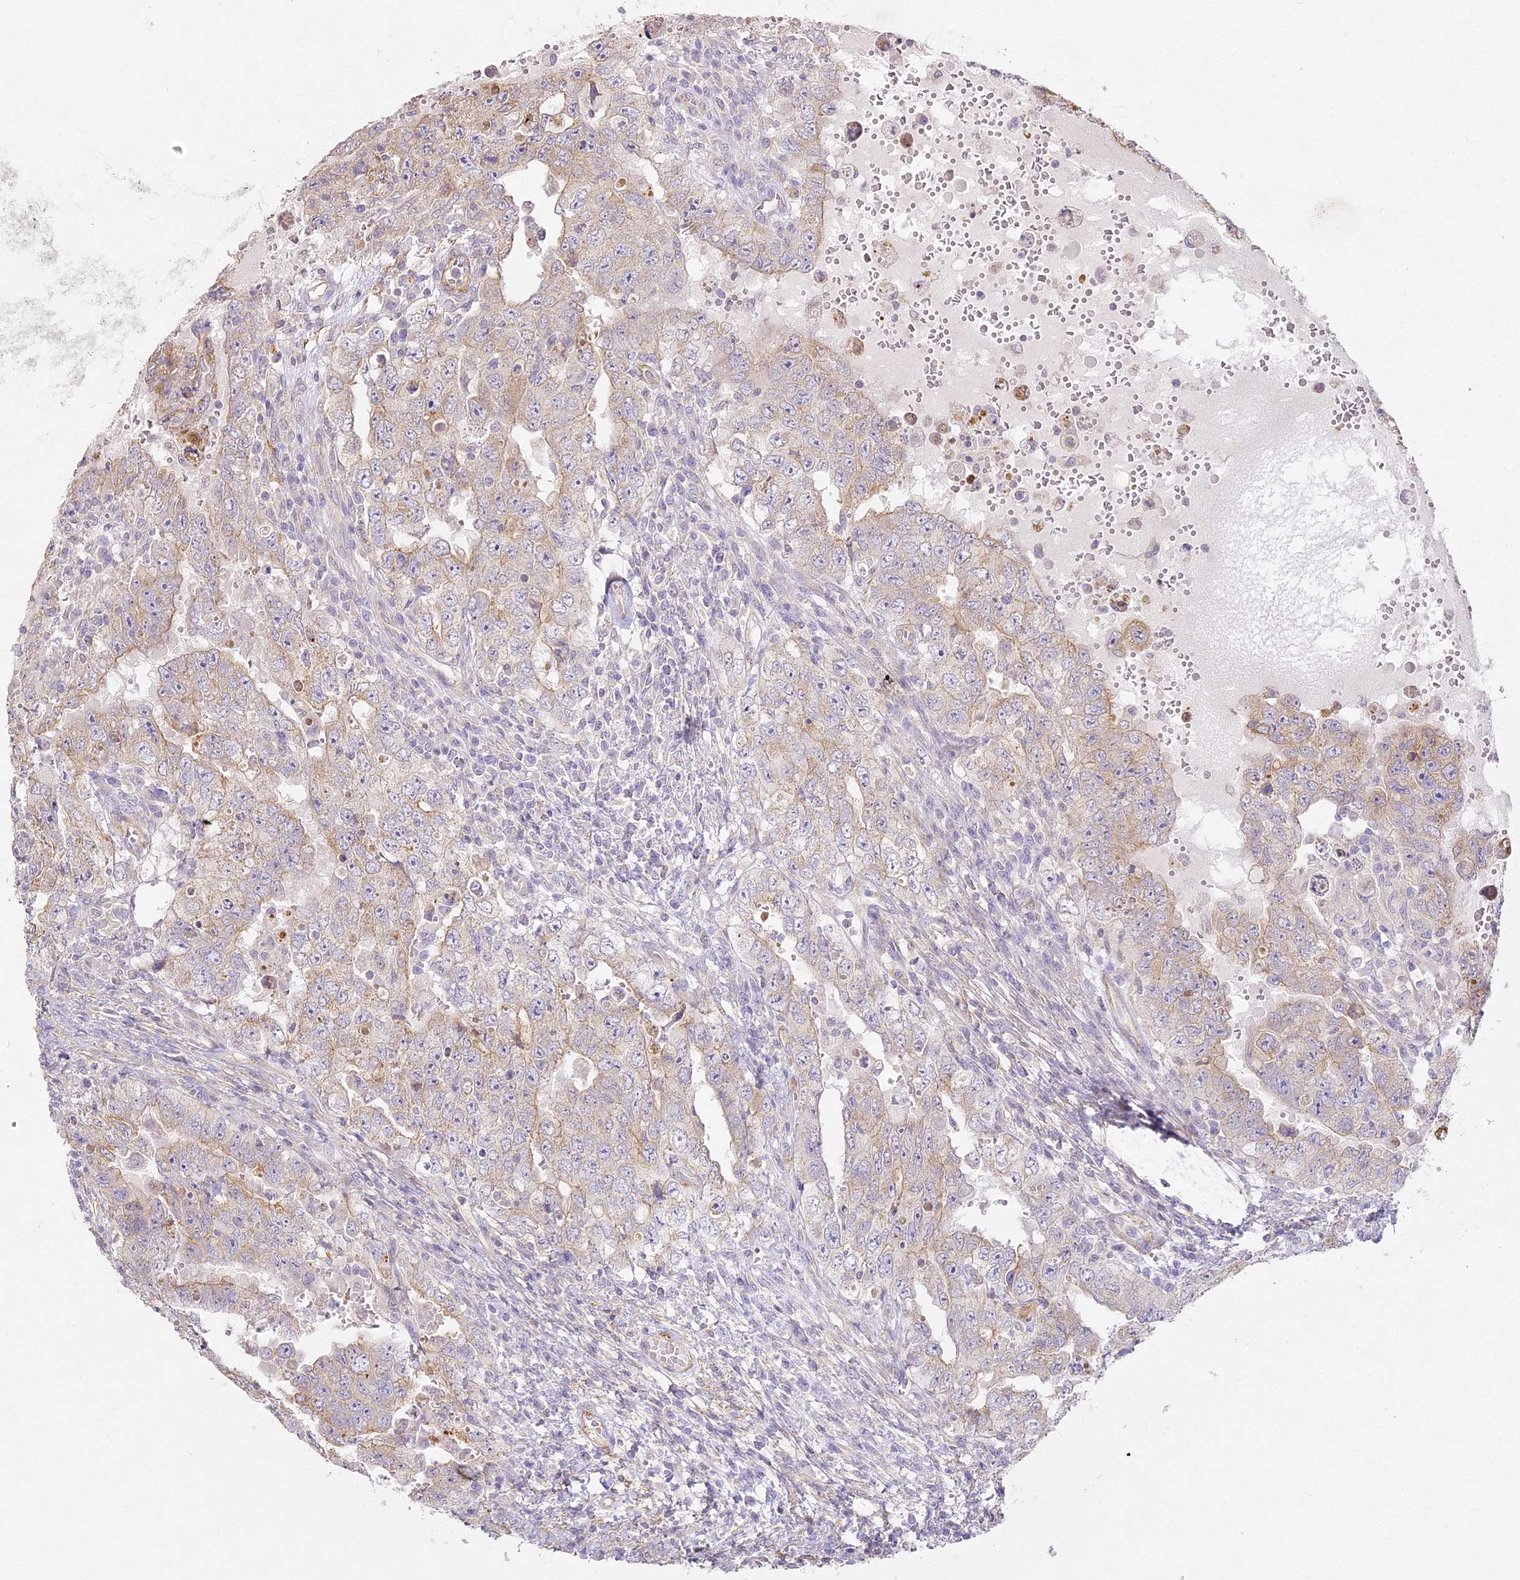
{"staining": {"intensity": "weak", "quantity": "25%-75%", "location": "cytoplasmic/membranous"}, "tissue": "testis cancer", "cell_type": "Tumor cells", "image_type": "cancer", "snomed": [{"axis": "morphology", "description": "Carcinoma, Embryonal, NOS"}, {"axis": "topography", "description": "Testis"}], "caption": "DAB immunohistochemical staining of testis cancer (embryonal carcinoma) shows weak cytoplasmic/membranous protein positivity in about 25%-75% of tumor cells.", "gene": "MED28", "patient": {"sex": "male", "age": 26}}